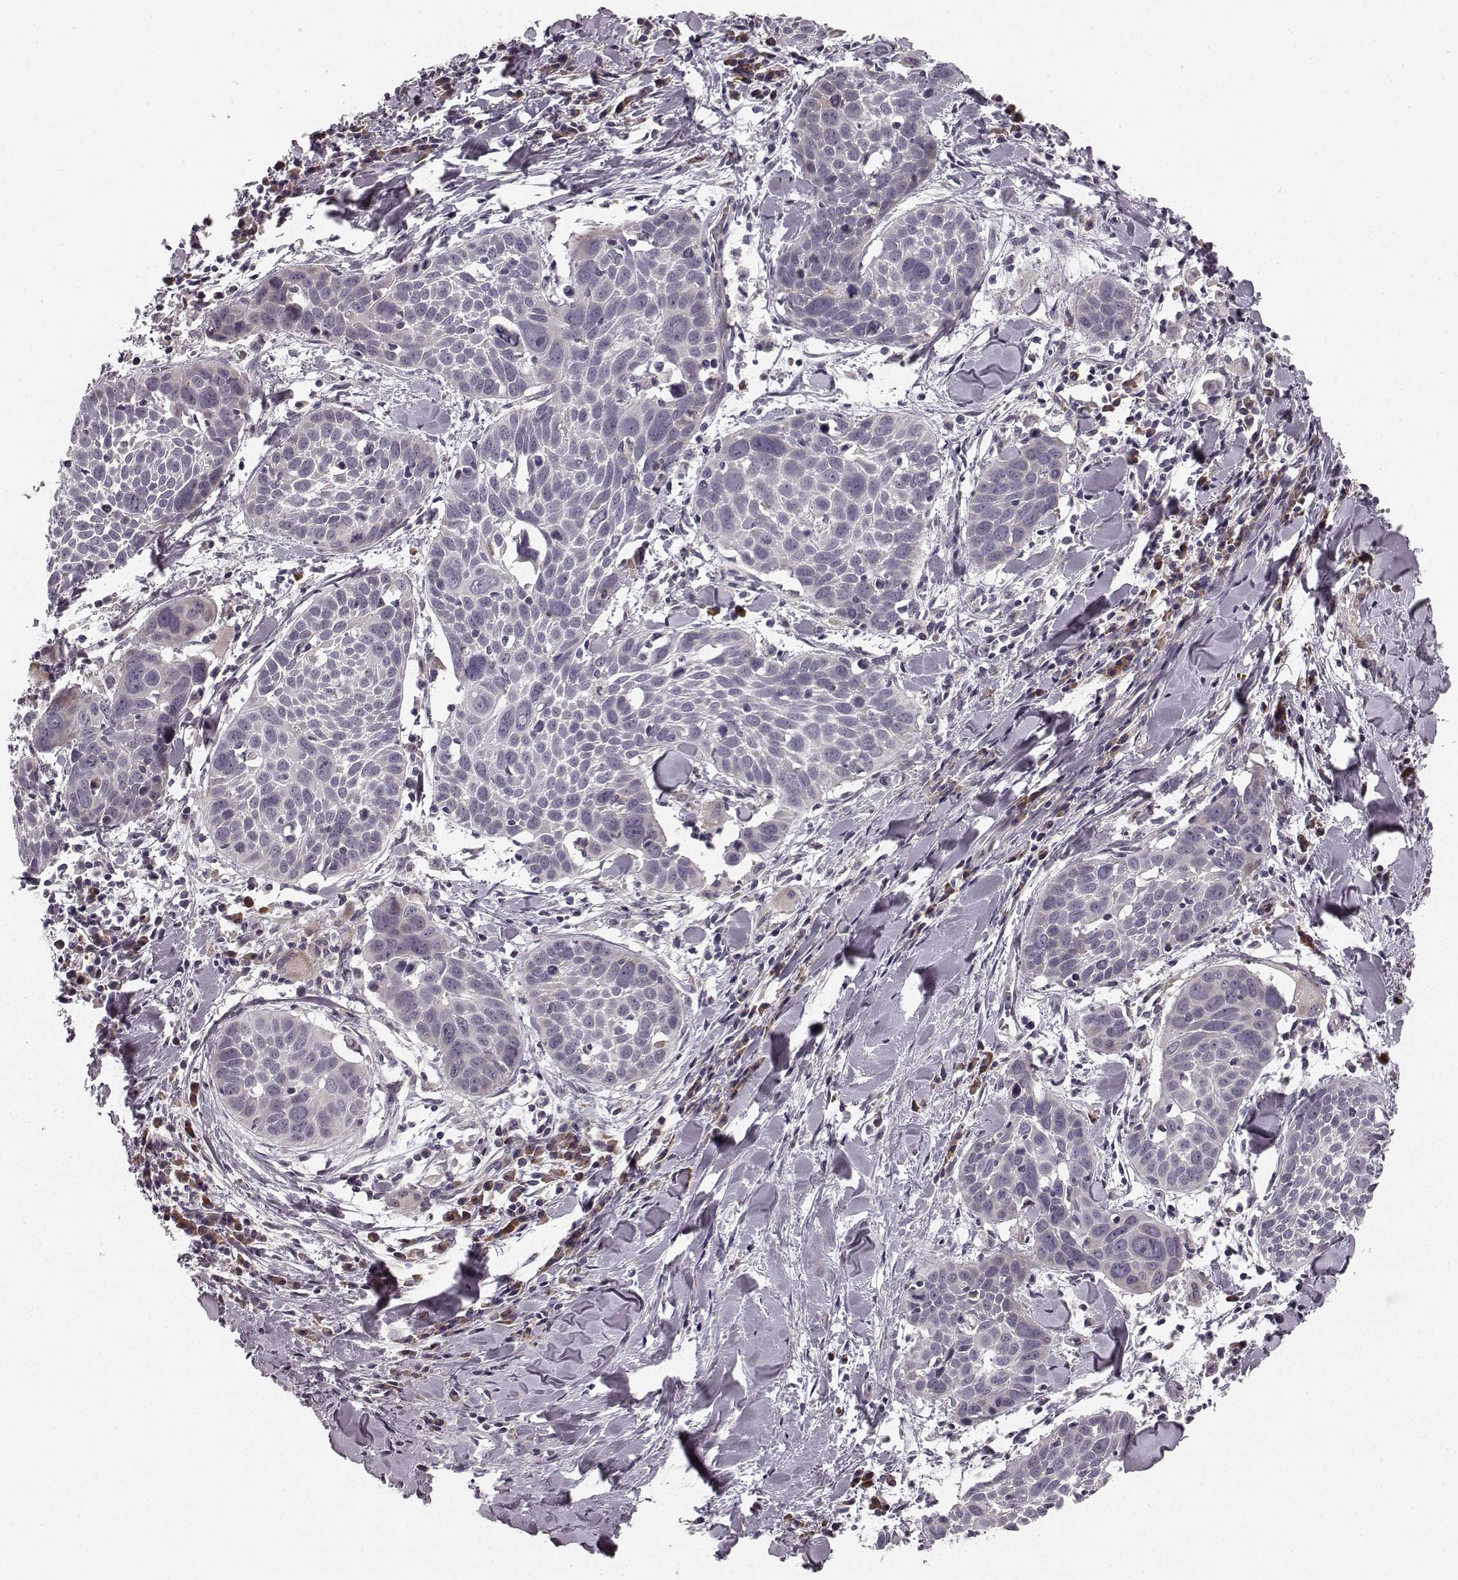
{"staining": {"intensity": "negative", "quantity": "none", "location": "none"}, "tissue": "lung cancer", "cell_type": "Tumor cells", "image_type": "cancer", "snomed": [{"axis": "morphology", "description": "Squamous cell carcinoma, NOS"}, {"axis": "topography", "description": "Lung"}], "caption": "The immunohistochemistry micrograph has no significant expression in tumor cells of squamous cell carcinoma (lung) tissue.", "gene": "FAM234B", "patient": {"sex": "male", "age": 57}}